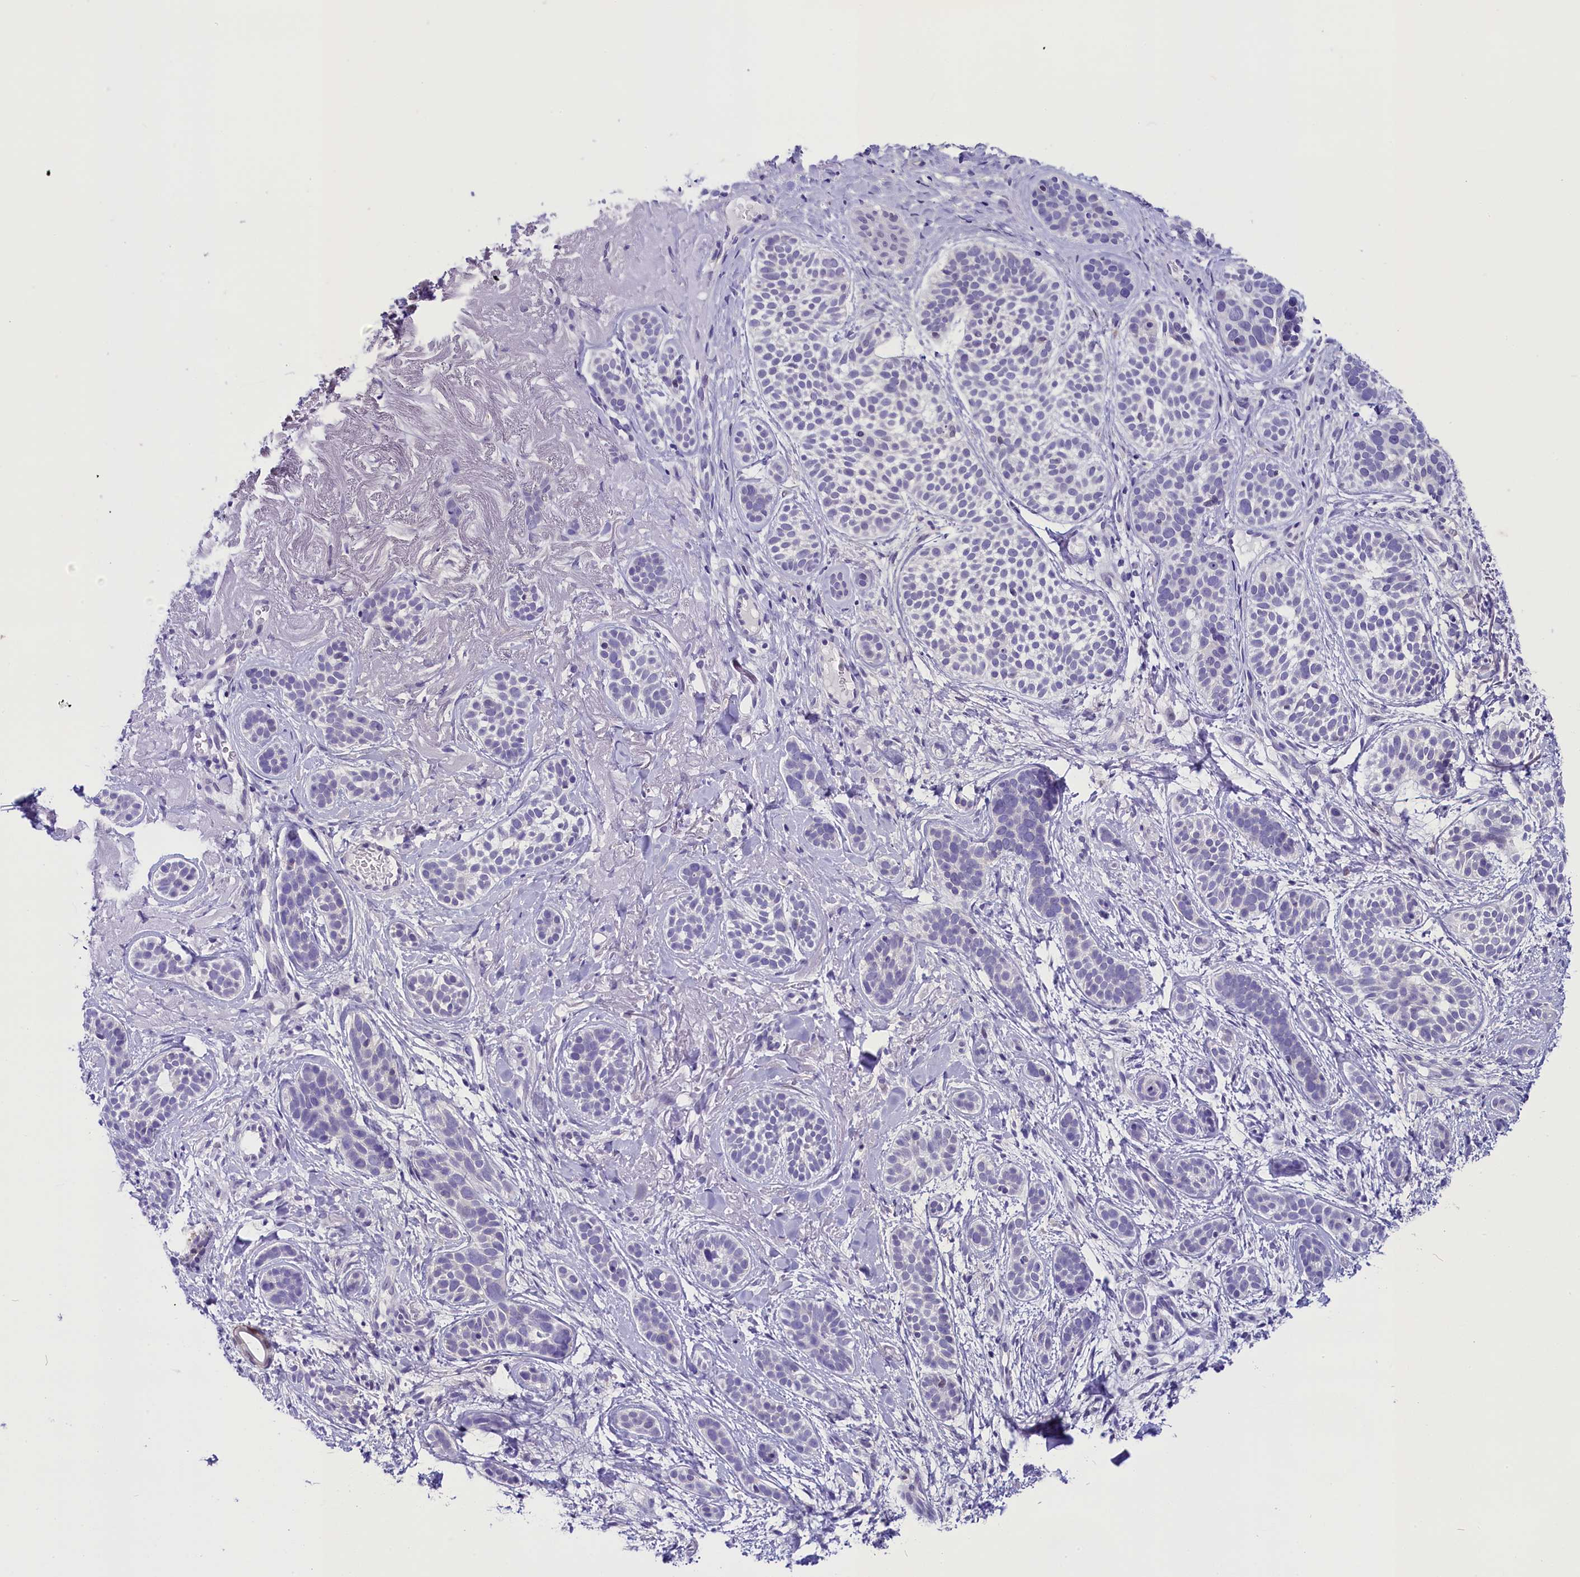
{"staining": {"intensity": "negative", "quantity": "none", "location": "none"}, "tissue": "skin cancer", "cell_type": "Tumor cells", "image_type": "cancer", "snomed": [{"axis": "morphology", "description": "Basal cell carcinoma"}, {"axis": "topography", "description": "Skin"}], "caption": "This is a histopathology image of immunohistochemistry staining of skin cancer (basal cell carcinoma), which shows no expression in tumor cells.", "gene": "OSGEP", "patient": {"sex": "male", "age": 71}}